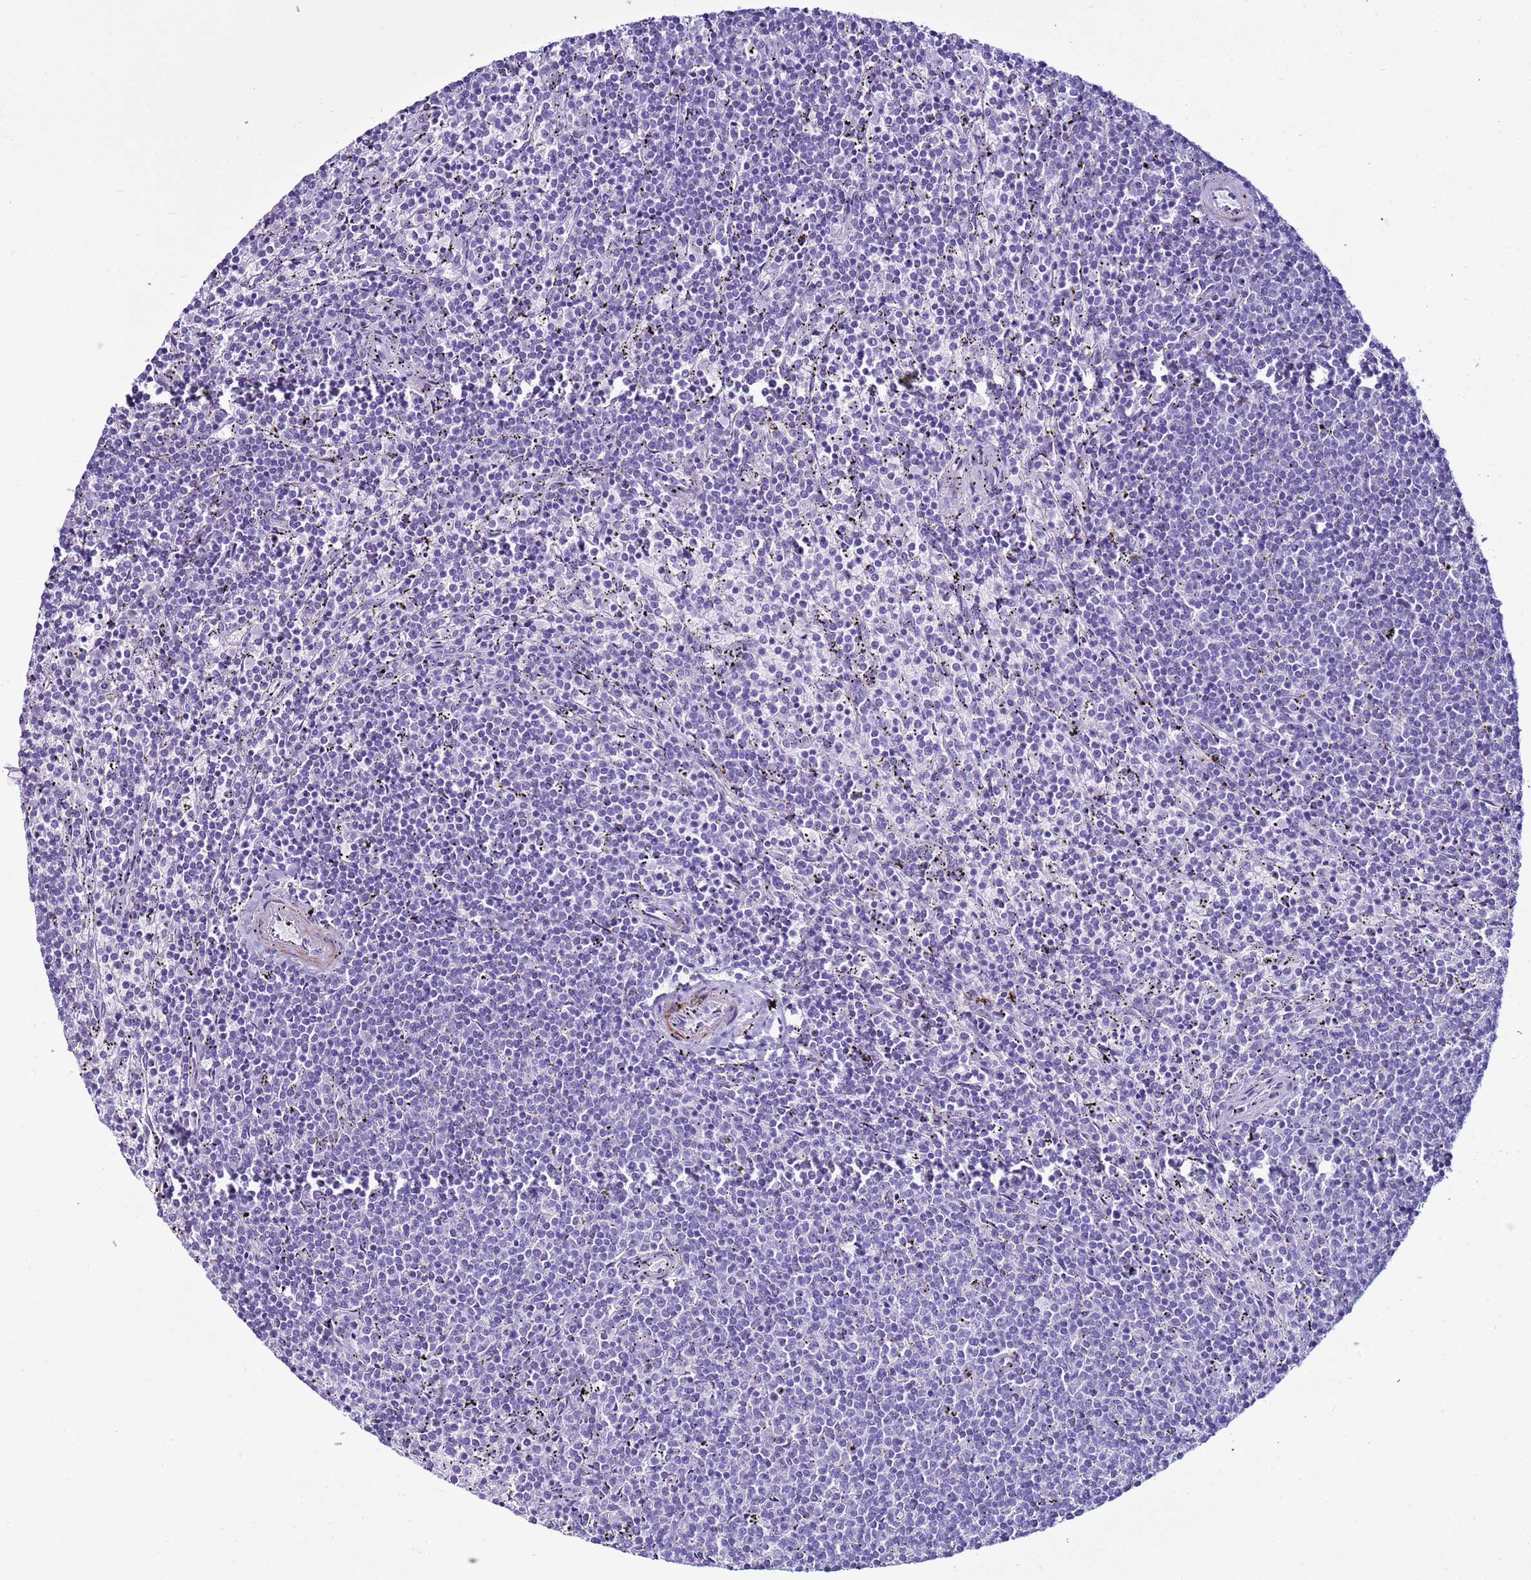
{"staining": {"intensity": "negative", "quantity": "none", "location": "none"}, "tissue": "lymphoma", "cell_type": "Tumor cells", "image_type": "cancer", "snomed": [{"axis": "morphology", "description": "Malignant lymphoma, non-Hodgkin's type, Low grade"}, {"axis": "topography", "description": "Spleen"}], "caption": "High magnification brightfield microscopy of malignant lymphoma, non-Hodgkin's type (low-grade) stained with DAB (3,3'-diaminobenzidine) (brown) and counterstained with hematoxylin (blue): tumor cells show no significant staining.", "gene": "LCMT1", "patient": {"sex": "female", "age": 50}}